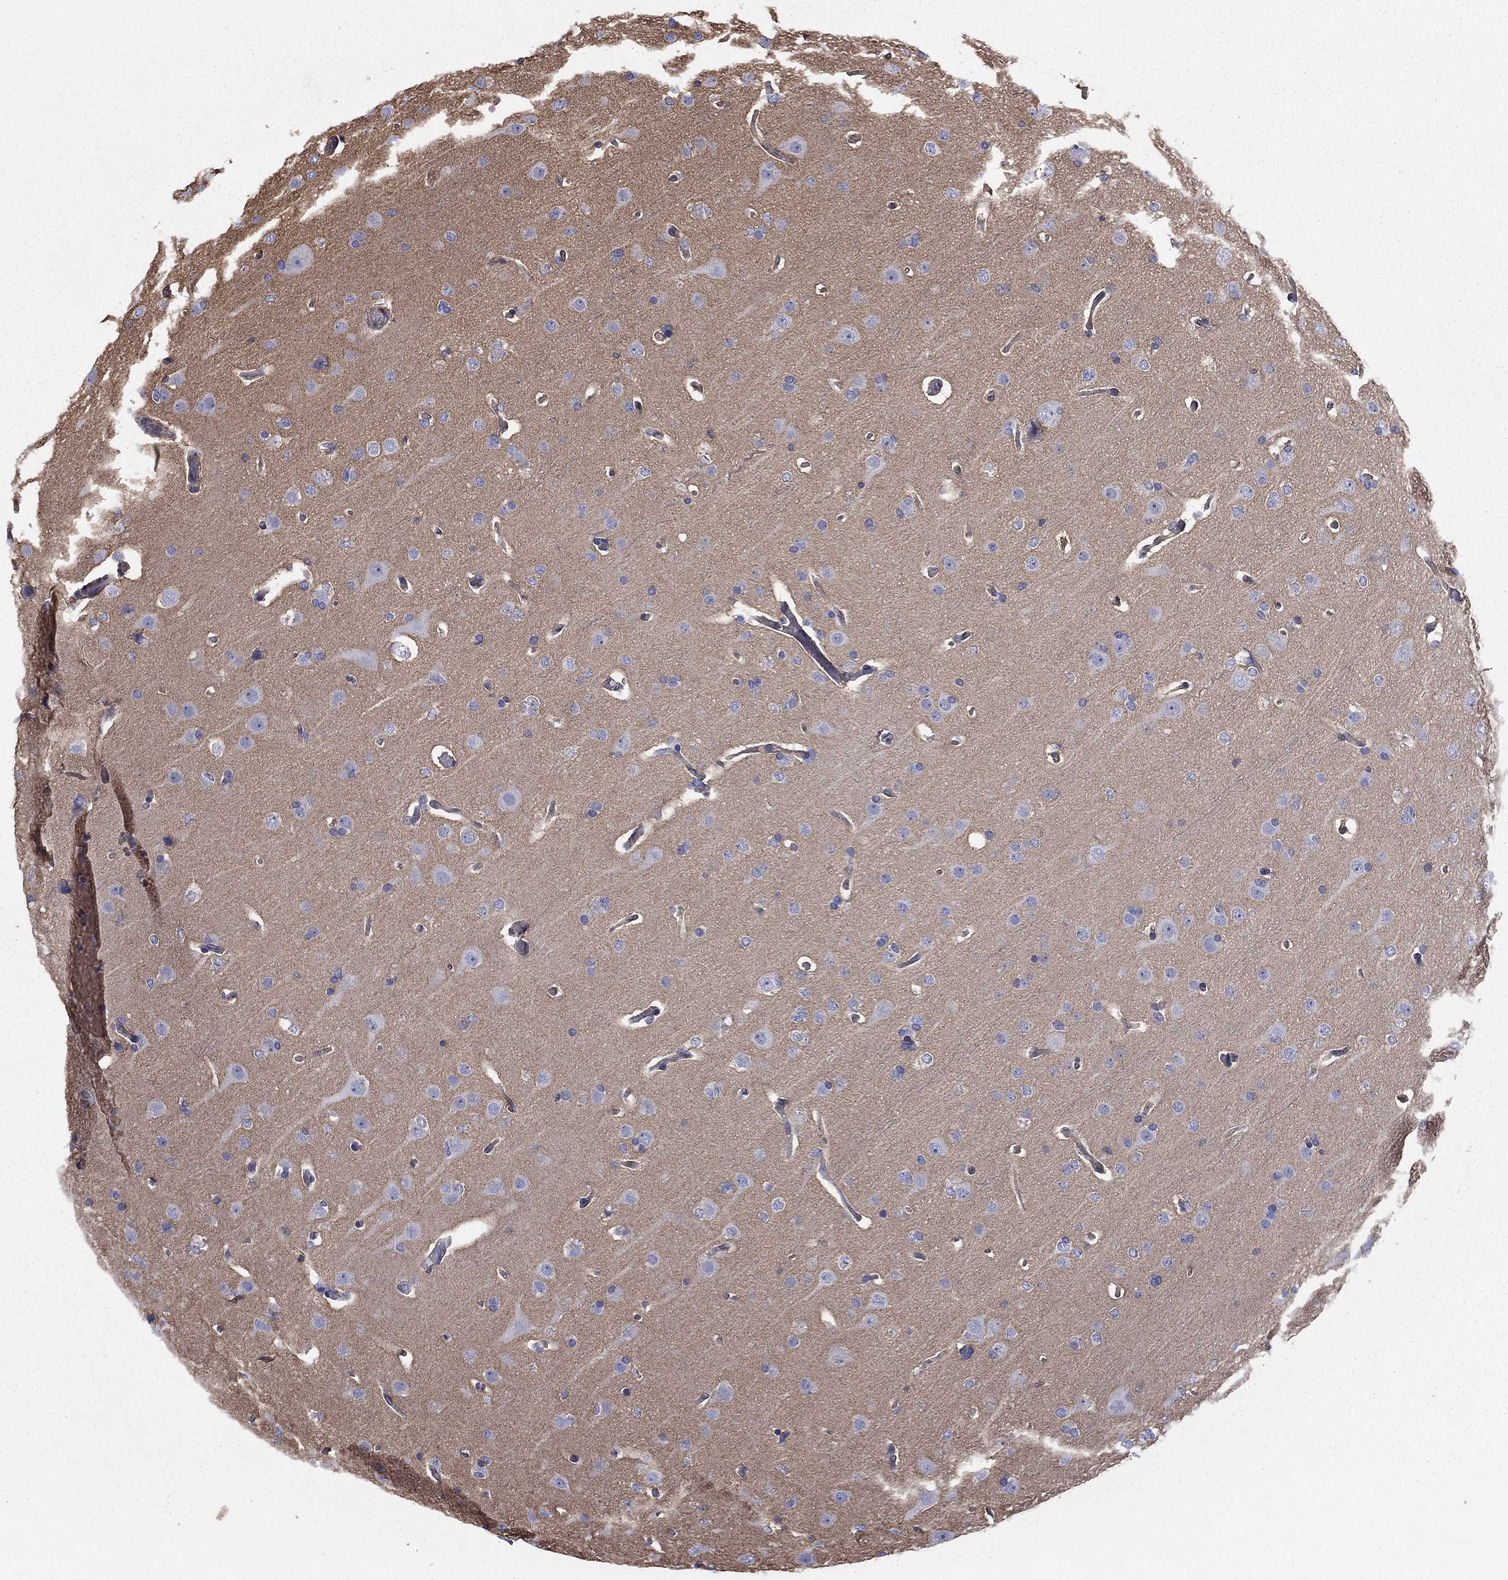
{"staining": {"intensity": "negative", "quantity": "none", "location": "none"}, "tissue": "glioma", "cell_type": "Tumor cells", "image_type": "cancer", "snomed": [{"axis": "morphology", "description": "Glioma, malignant, Low grade"}, {"axis": "topography", "description": "Brain"}], "caption": "Immunohistochemistry of human low-grade glioma (malignant) displays no positivity in tumor cells.", "gene": "TCHH", "patient": {"sex": "male", "age": 41}}